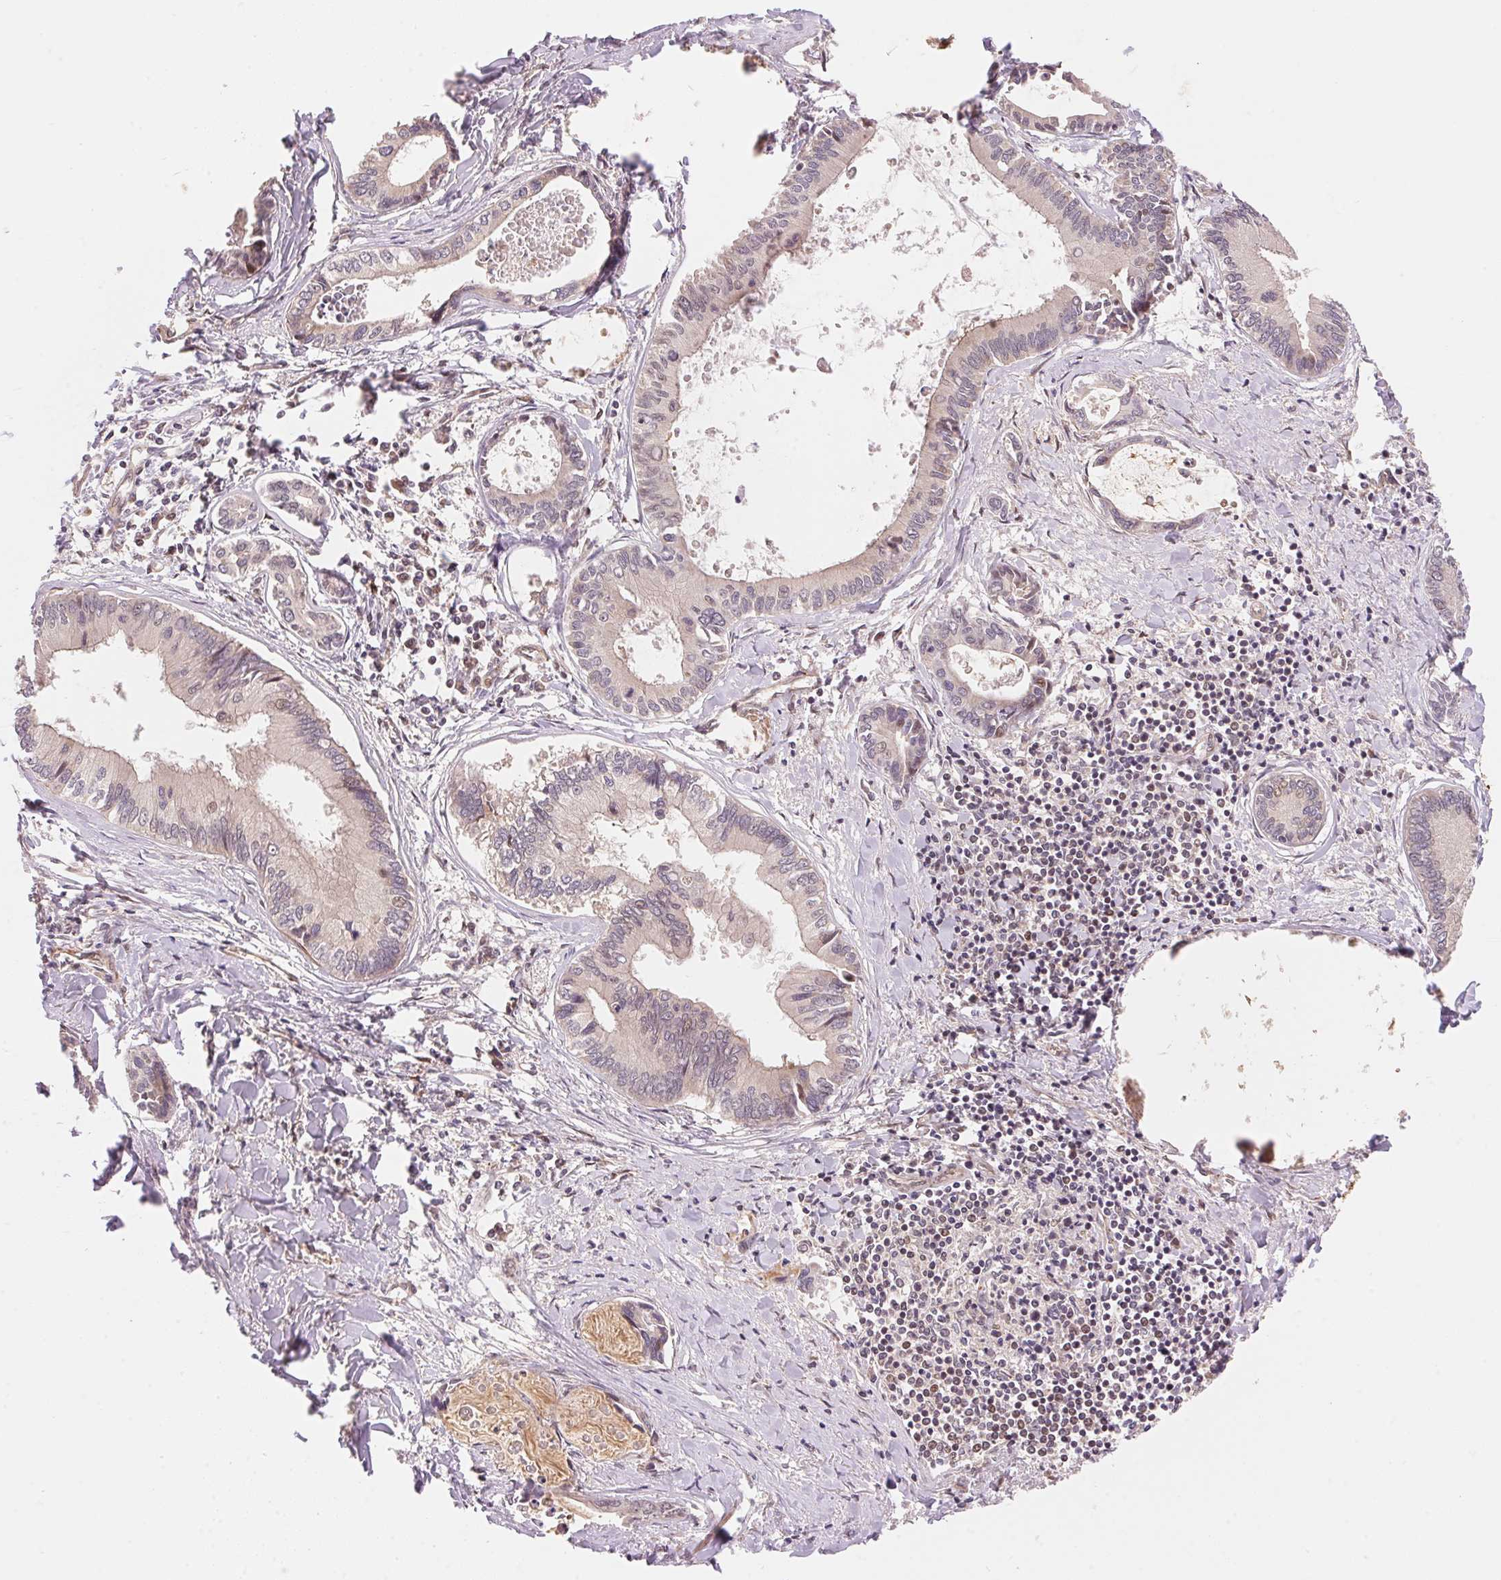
{"staining": {"intensity": "negative", "quantity": "none", "location": "none"}, "tissue": "liver cancer", "cell_type": "Tumor cells", "image_type": "cancer", "snomed": [{"axis": "morphology", "description": "Cholangiocarcinoma"}, {"axis": "topography", "description": "Liver"}], "caption": "Tumor cells show no significant expression in liver cancer (cholangiocarcinoma).", "gene": "TNIP2", "patient": {"sex": "male", "age": 66}}